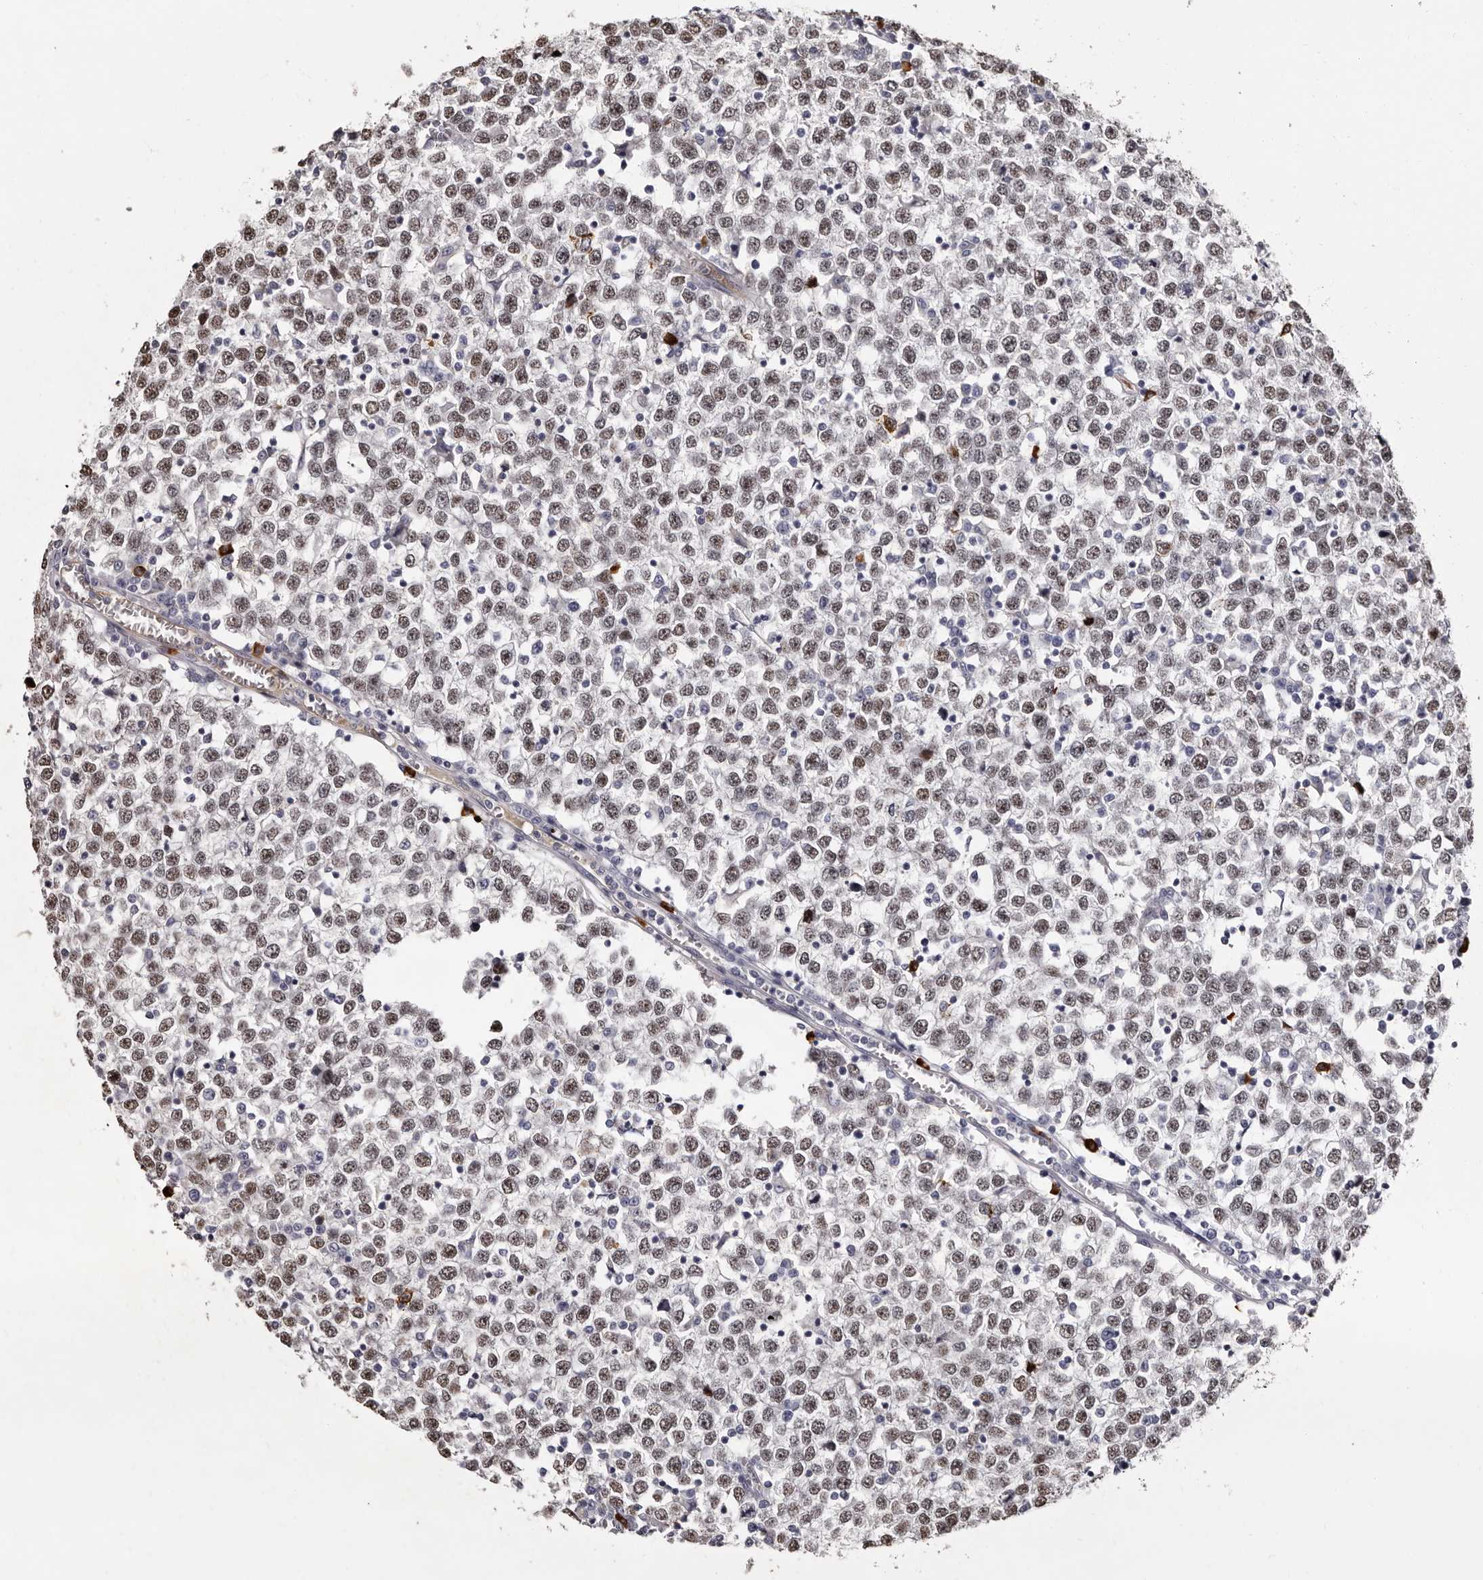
{"staining": {"intensity": "moderate", "quantity": ">75%", "location": "nuclear"}, "tissue": "testis cancer", "cell_type": "Tumor cells", "image_type": "cancer", "snomed": [{"axis": "morphology", "description": "Seminoma, NOS"}, {"axis": "topography", "description": "Testis"}], "caption": "Human testis seminoma stained with a protein marker shows moderate staining in tumor cells.", "gene": "TBC1D22B", "patient": {"sex": "male", "age": 65}}